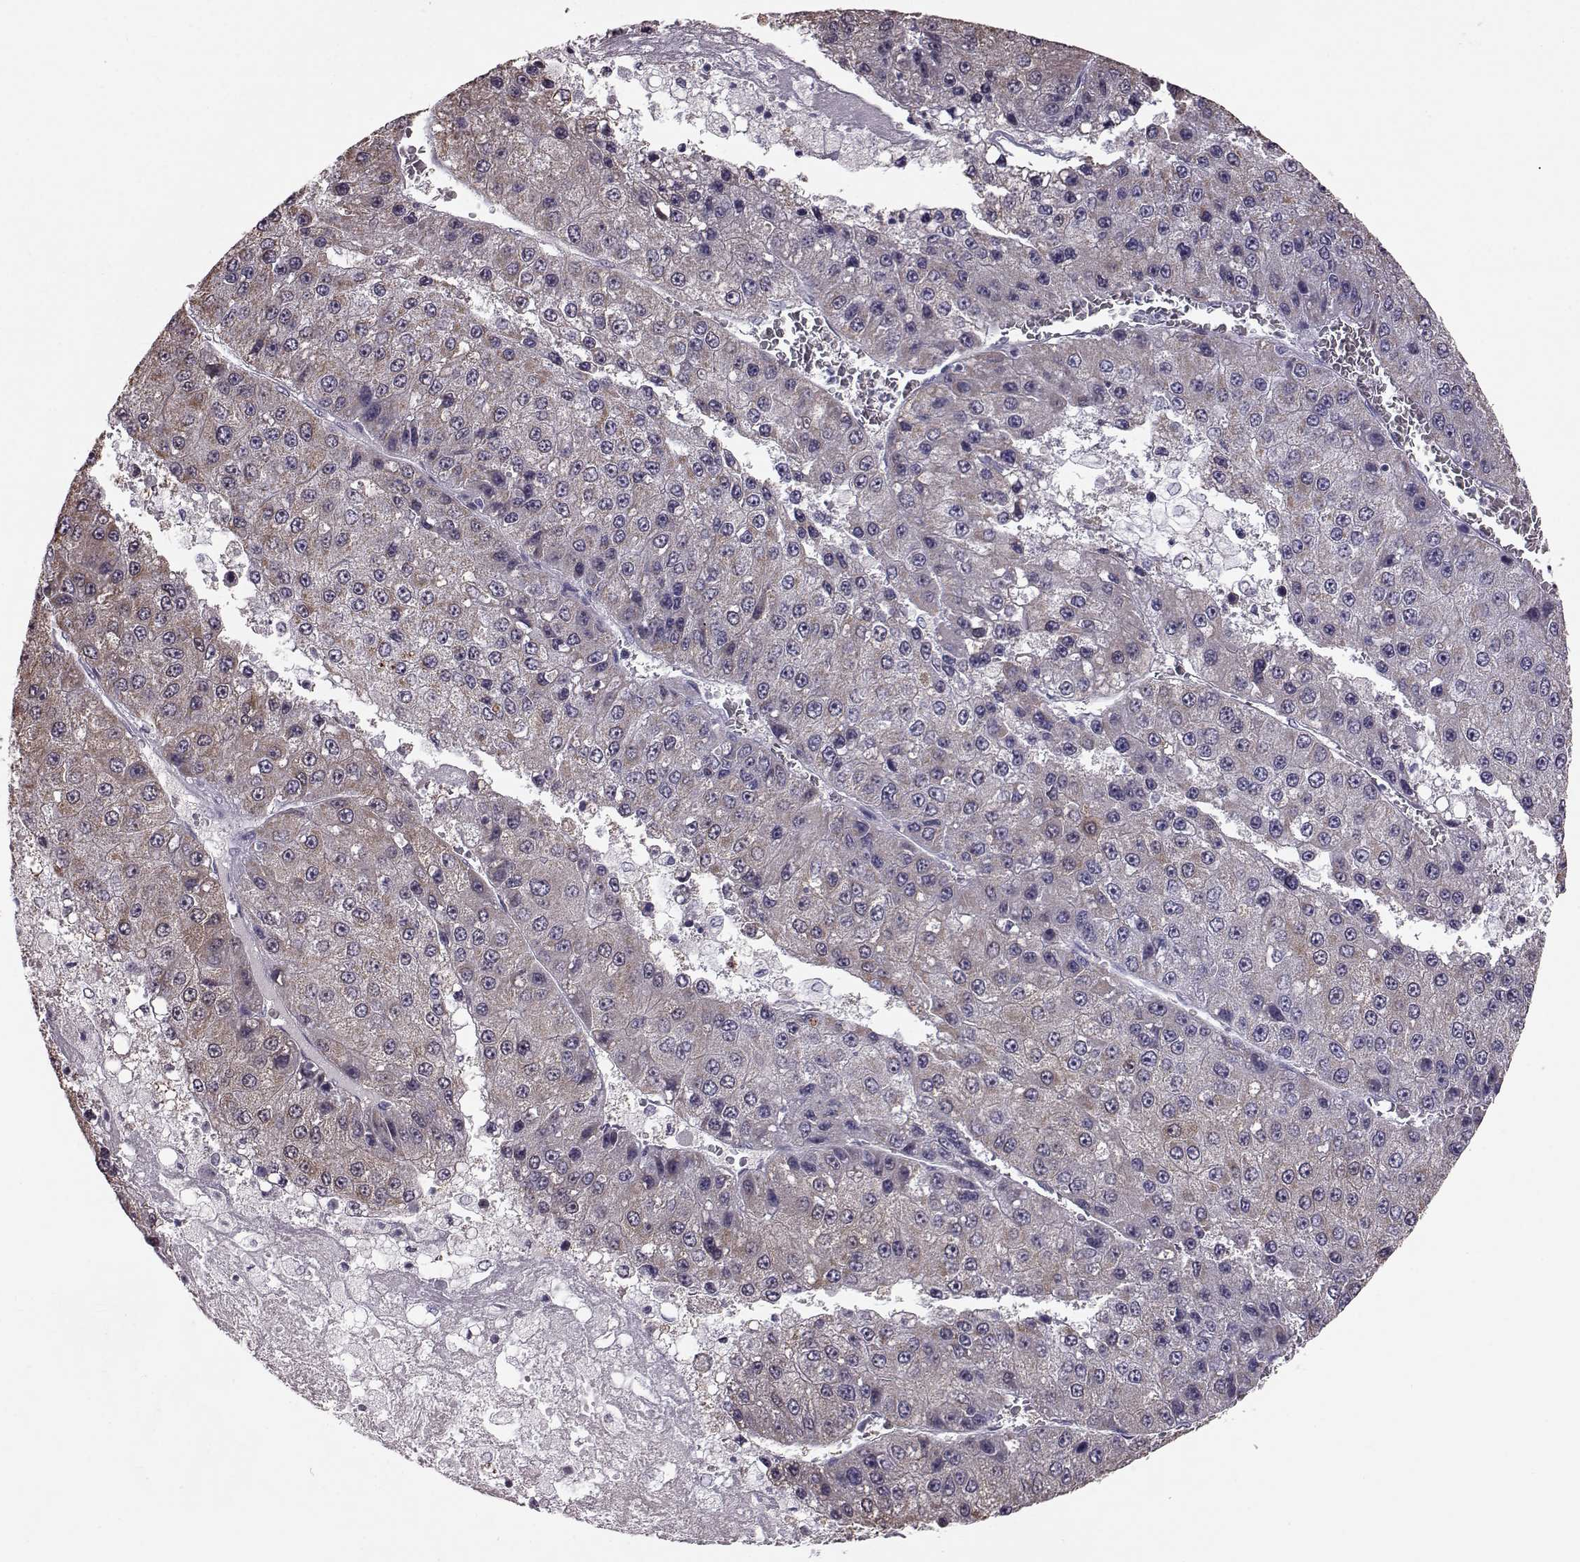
{"staining": {"intensity": "weak", "quantity": "<25%", "location": "cytoplasmic/membranous"}, "tissue": "liver cancer", "cell_type": "Tumor cells", "image_type": "cancer", "snomed": [{"axis": "morphology", "description": "Carcinoma, Hepatocellular, NOS"}, {"axis": "topography", "description": "Liver"}], "caption": "The image shows no significant staining in tumor cells of hepatocellular carcinoma (liver). (Brightfield microscopy of DAB (3,3'-diaminobenzidine) immunohistochemistry (IHC) at high magnification).", "gene": "ALDH3A1", "patient": {"sex": "female", "age": 73}}